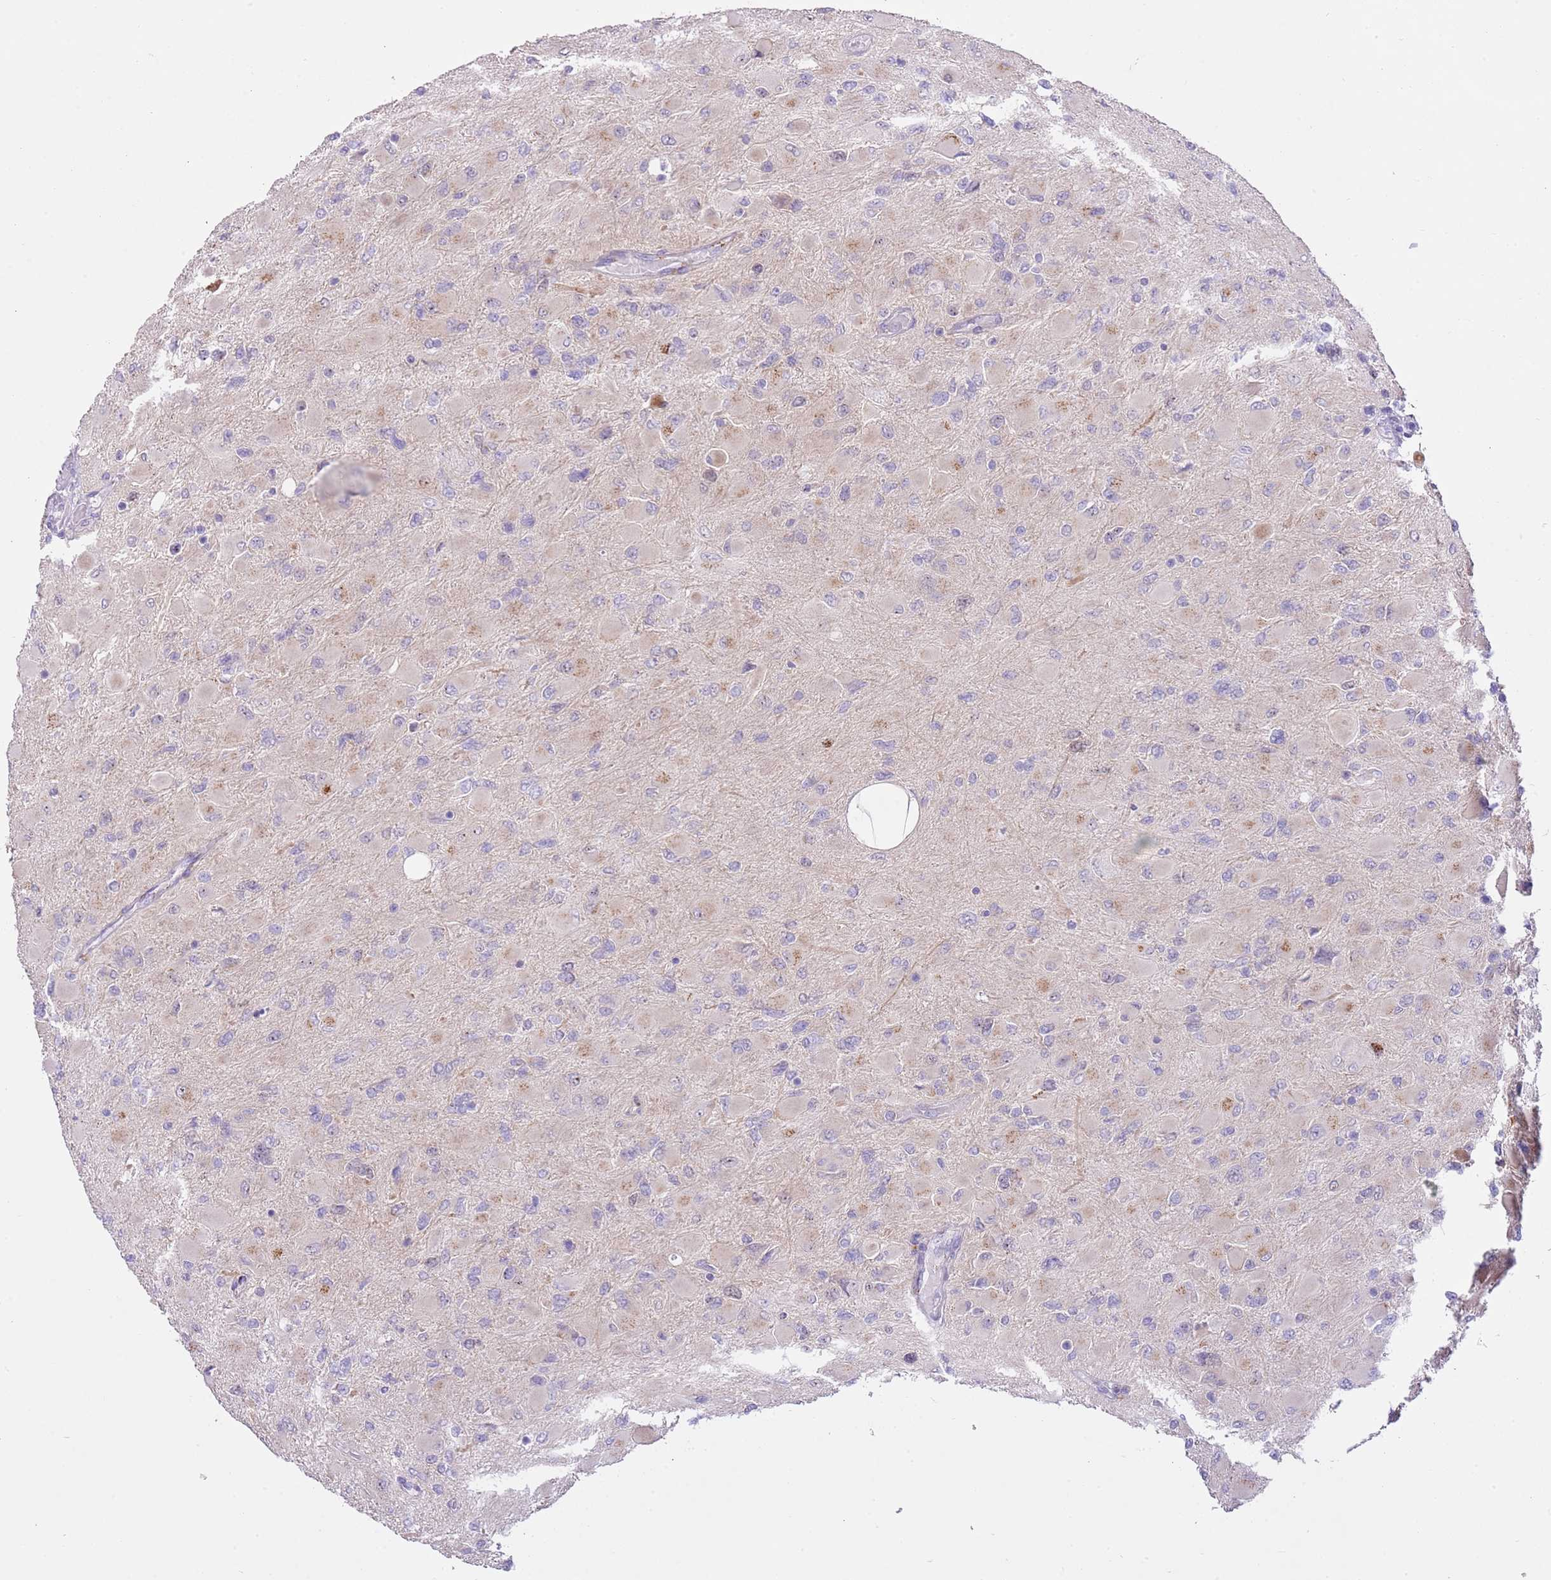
{"staining": {"intensity": "negative", "quantity": "none", "location": "none"}, "tissue": "glioma", "cell_type": "Tumor cells", "image_type": "cancer", "snomed": [{"axis": "morphology", "description": "Glioma, malignant, High grade"}, {"axis": "topography", "description": "Cerebral cortex"}], "caption": "High magnification brightfield microscopy of glioma stained with DAB (brown) and counterstained with hematoxylin (blue): tumor cells show no significant staining.", "gene": "FBRSL1", "patient": {"sex": "female", "age": 36}}